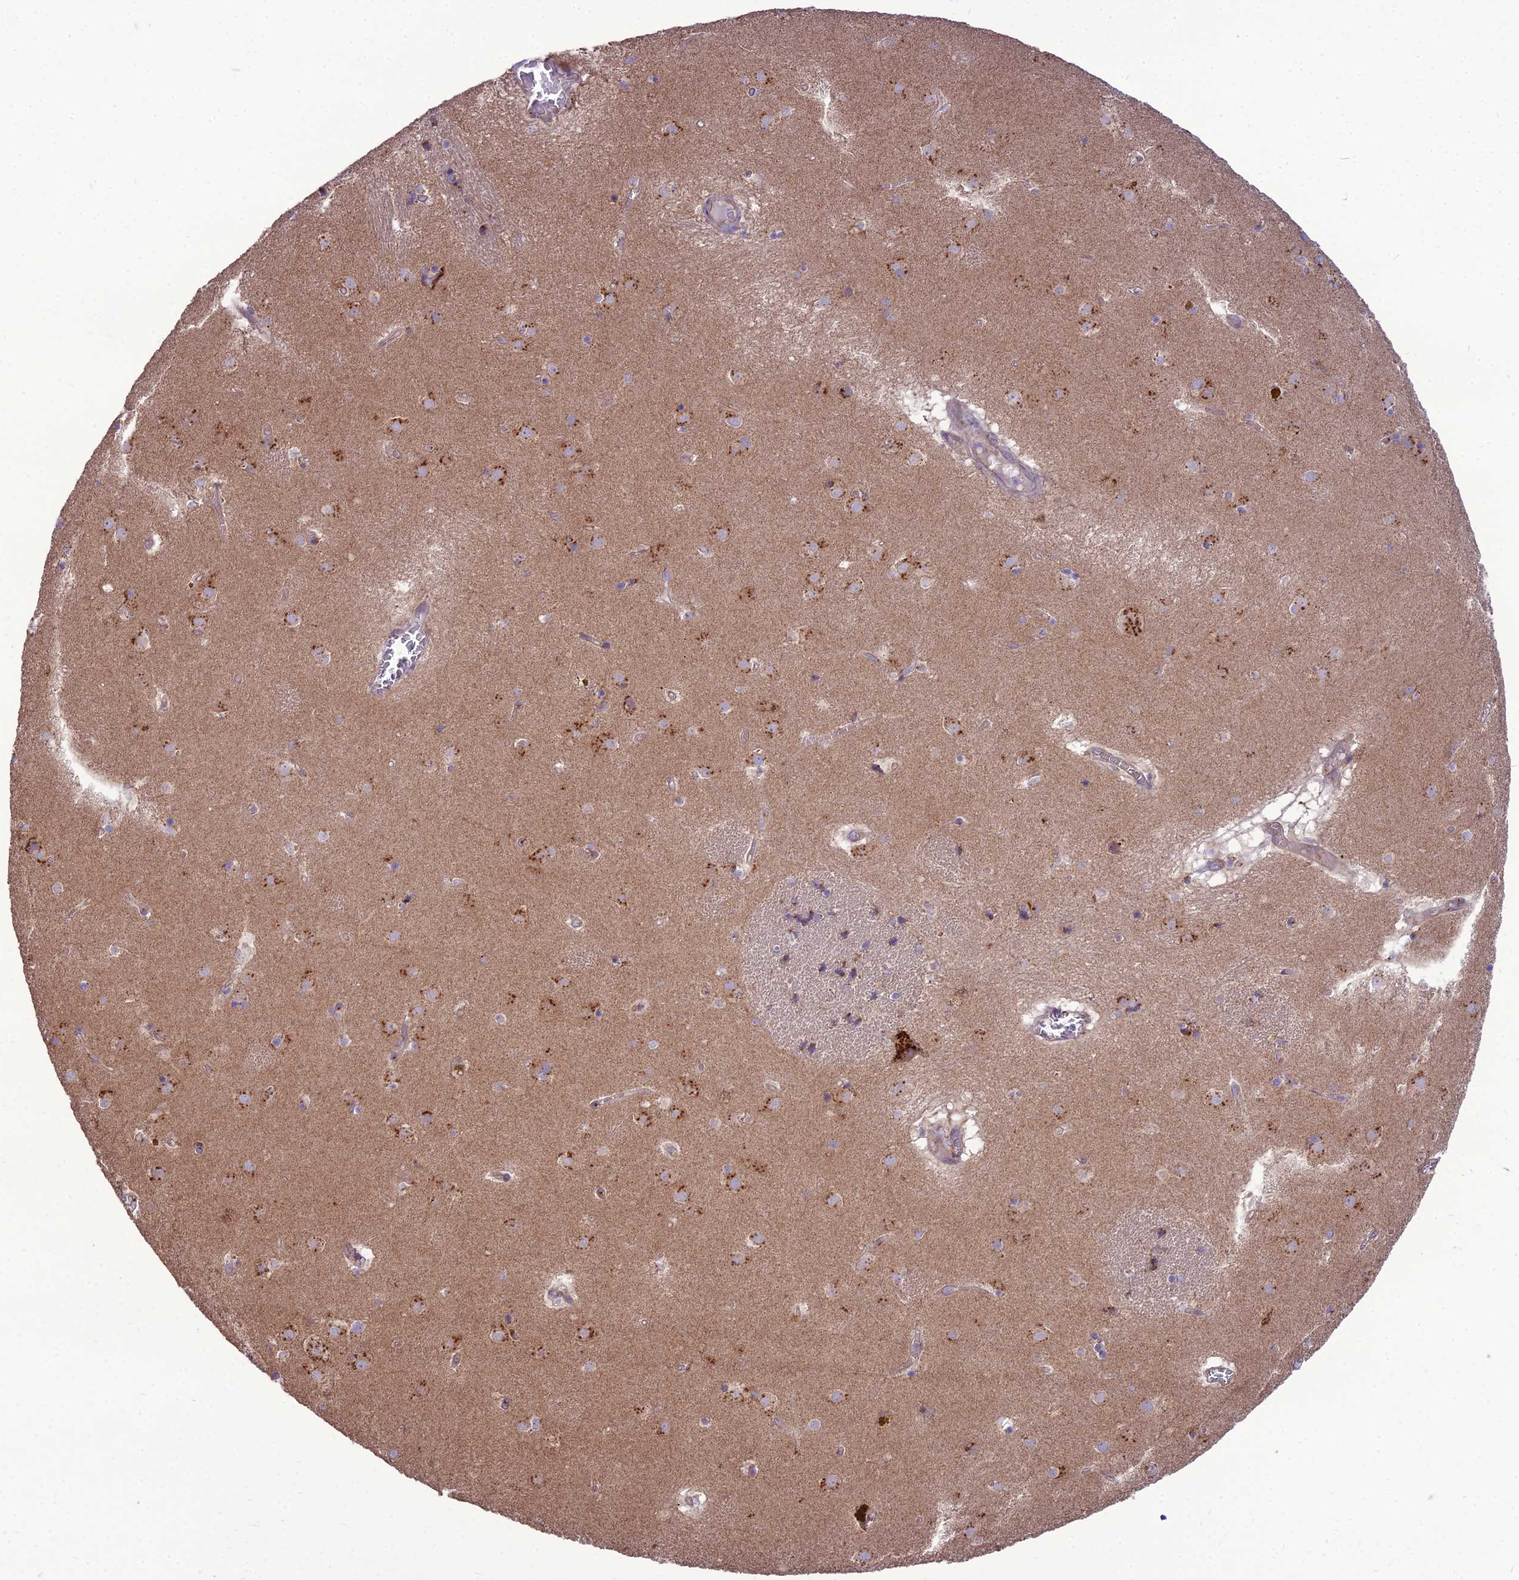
{"staining": {"intensity": "negative", "quantity": "none", "location": "none"}, "tissue": "caudate", "cell_type": "Glial cells", "image_type": "normal", "snomed": [{"axis": "morphology", "description": "Normal tissue, NOS"}, {"axis": "topography", "description": "Lateral ventricle wall"}], "caption": "Glial cells are negative for protein expression in unremarkable human caudate. The staining was performed using DAB to visualize the protein expression in brown, while the nuclei were stained in blue with hematoxylin (Magnification: 20x).", "gene": "SPRYD7", "patient": {"sex": "male", "age": 70}}